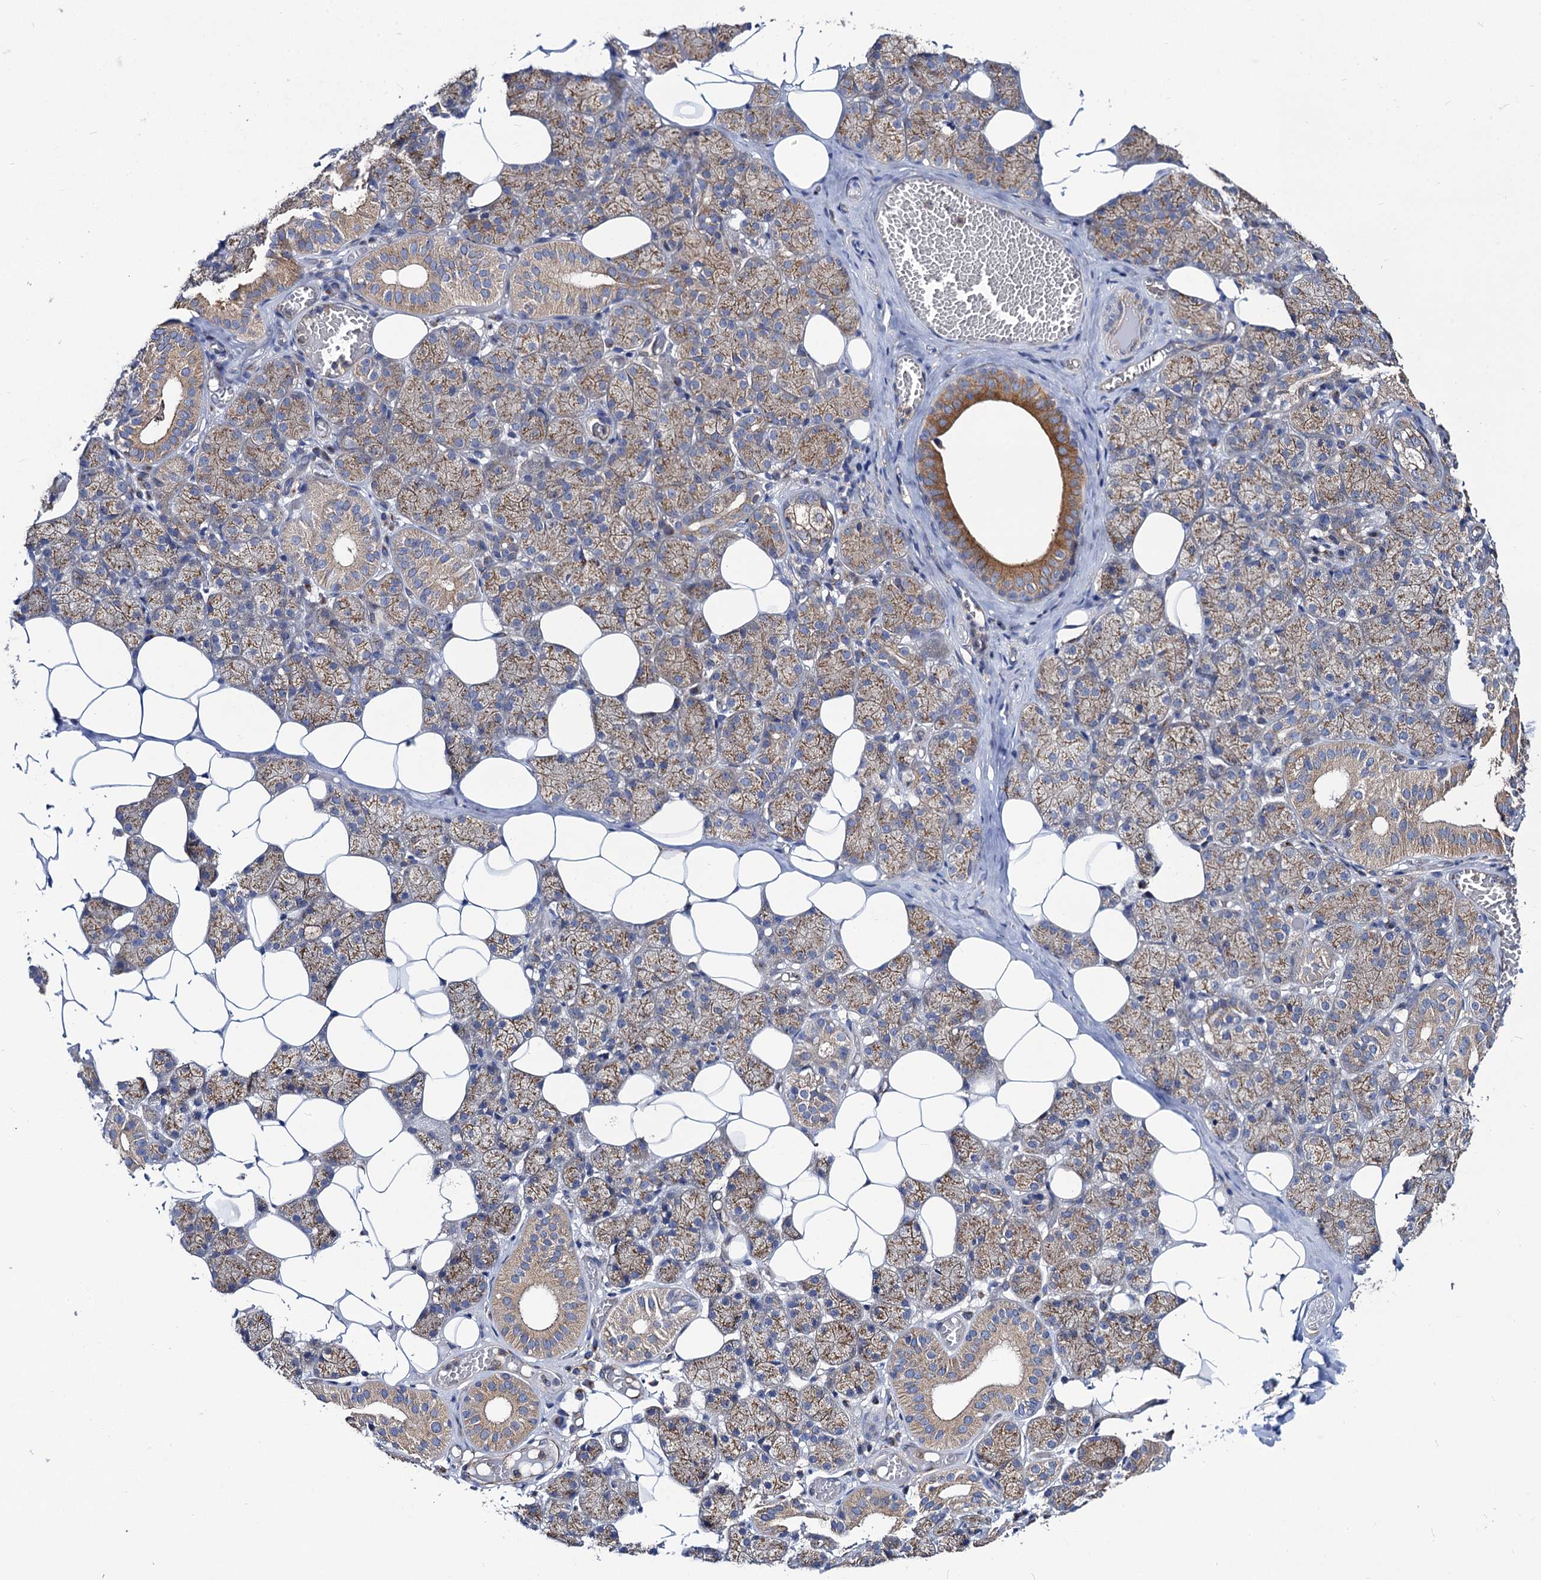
{"staining": {"intensity": "moderate", "quantity": "<25%", "location": "cytoplasmic/membranous"}, "tissue": "salivary gland", "cell_type": "Glandular cells", "image_type": "normal", "snomed": [{"axis": "morphology", "description": "Normal tissue, NOS"}, {"axis": "topography", "description": "Salivary gland"}], "caption": "Immunohistochemical staining of benign salivary gland shows moderate cytoplasmic/membranous protein positivity in about <25% of glandular cells.", "gene": "DYDC1", "patient": {"sex": "female", "age": 33}}